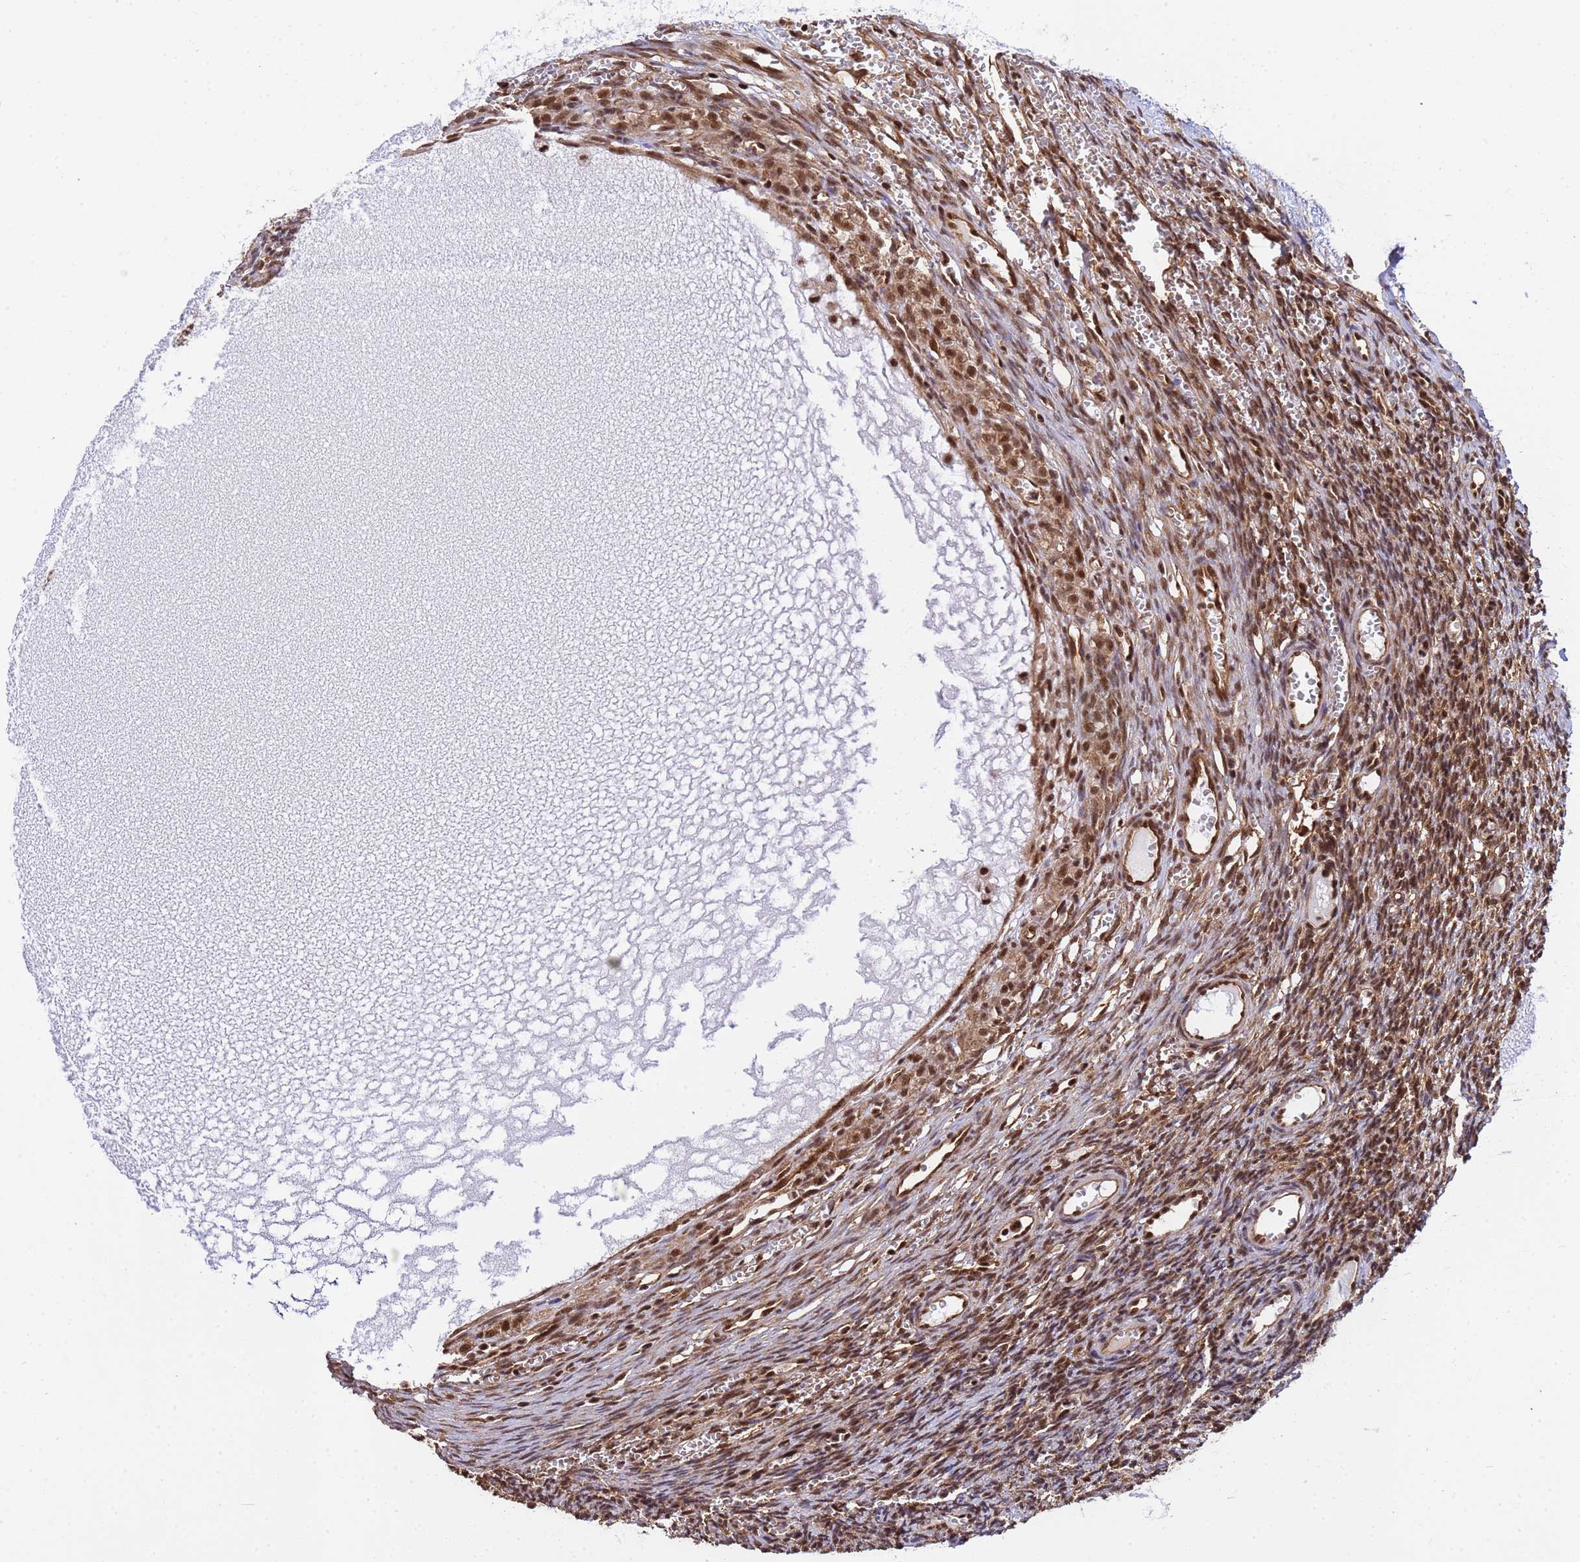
{"staining": {"intensity": "strong", "quantity": ">75%", "location": "cytoplasmic/membranous,nuclear"}, "tissue": "ovary", "cell_type": "Ovarian stroma cells", "image_type": "normal", "snomed": [{"axis": "morphology", "description": "Normal tissue, NOS"}, {"axis": "topography", "description": "Ovary"}], "caption": "Protein expression by immunohistochemistry (IHC) displays strong cytoplasmic/membranous,nuclear expression in about >75% of ovarian stroma cells in normal ovary.", "gene": "SYF2", "patient": {"sex": "female", "age": 39}}